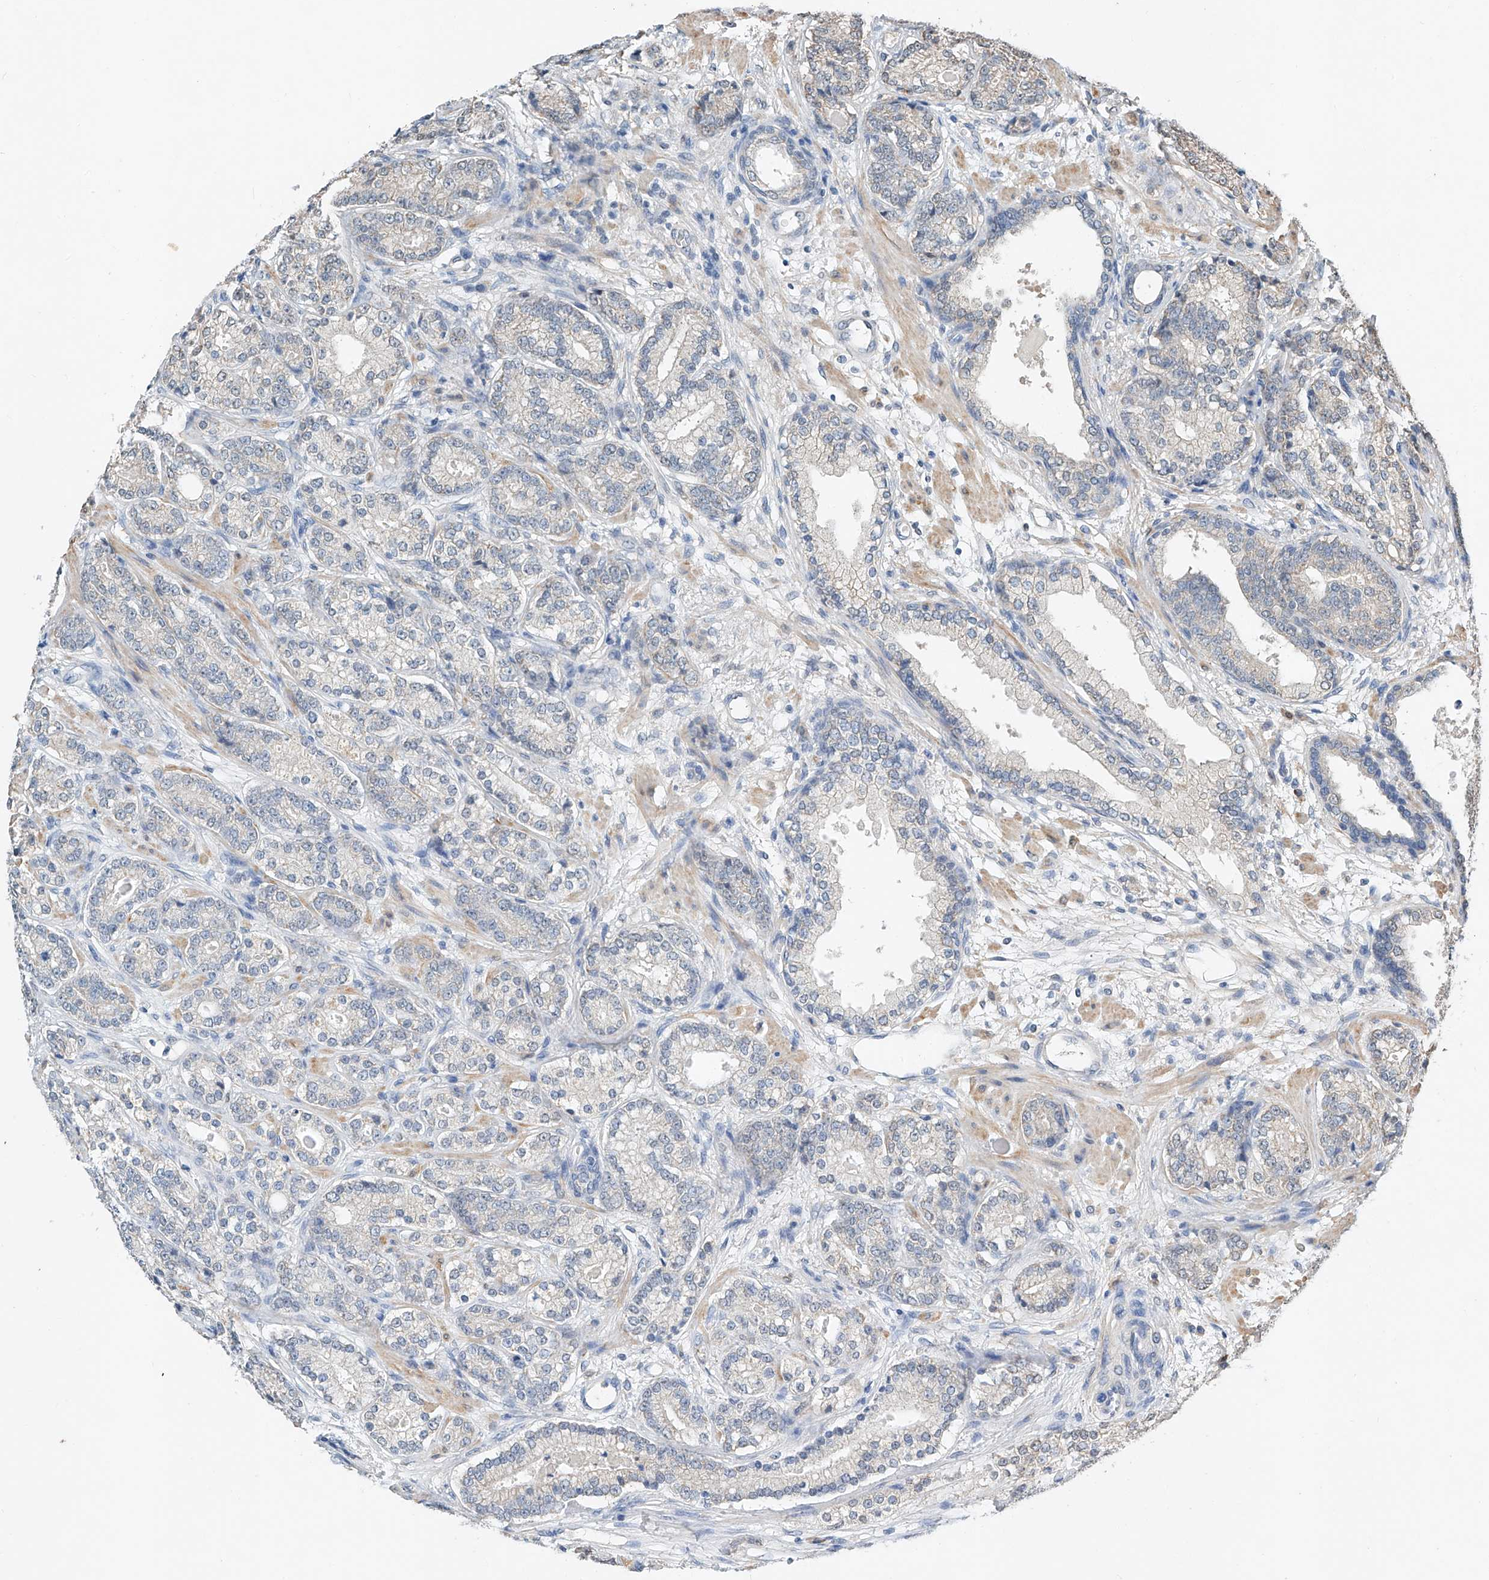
{"staining": {"intensity": "negative", "quantity": "none", "location": "none"}, "tissue": "prostate cancer", "cell_type": "Tumor cells", "image_type": "cancer", "snomed": [{"axis": "morphology", "description": "Adenocarcinoma, High grade"}, {"axis": "topography", "description": "Prostate"}], "caption": "Immunohistochemical staining of human prostate adenocarcinoma (high-grade) displays no significant positivity in tumor cells.", "gene": "CTDP1", "patient": {"sex": "male", "age": 61}}